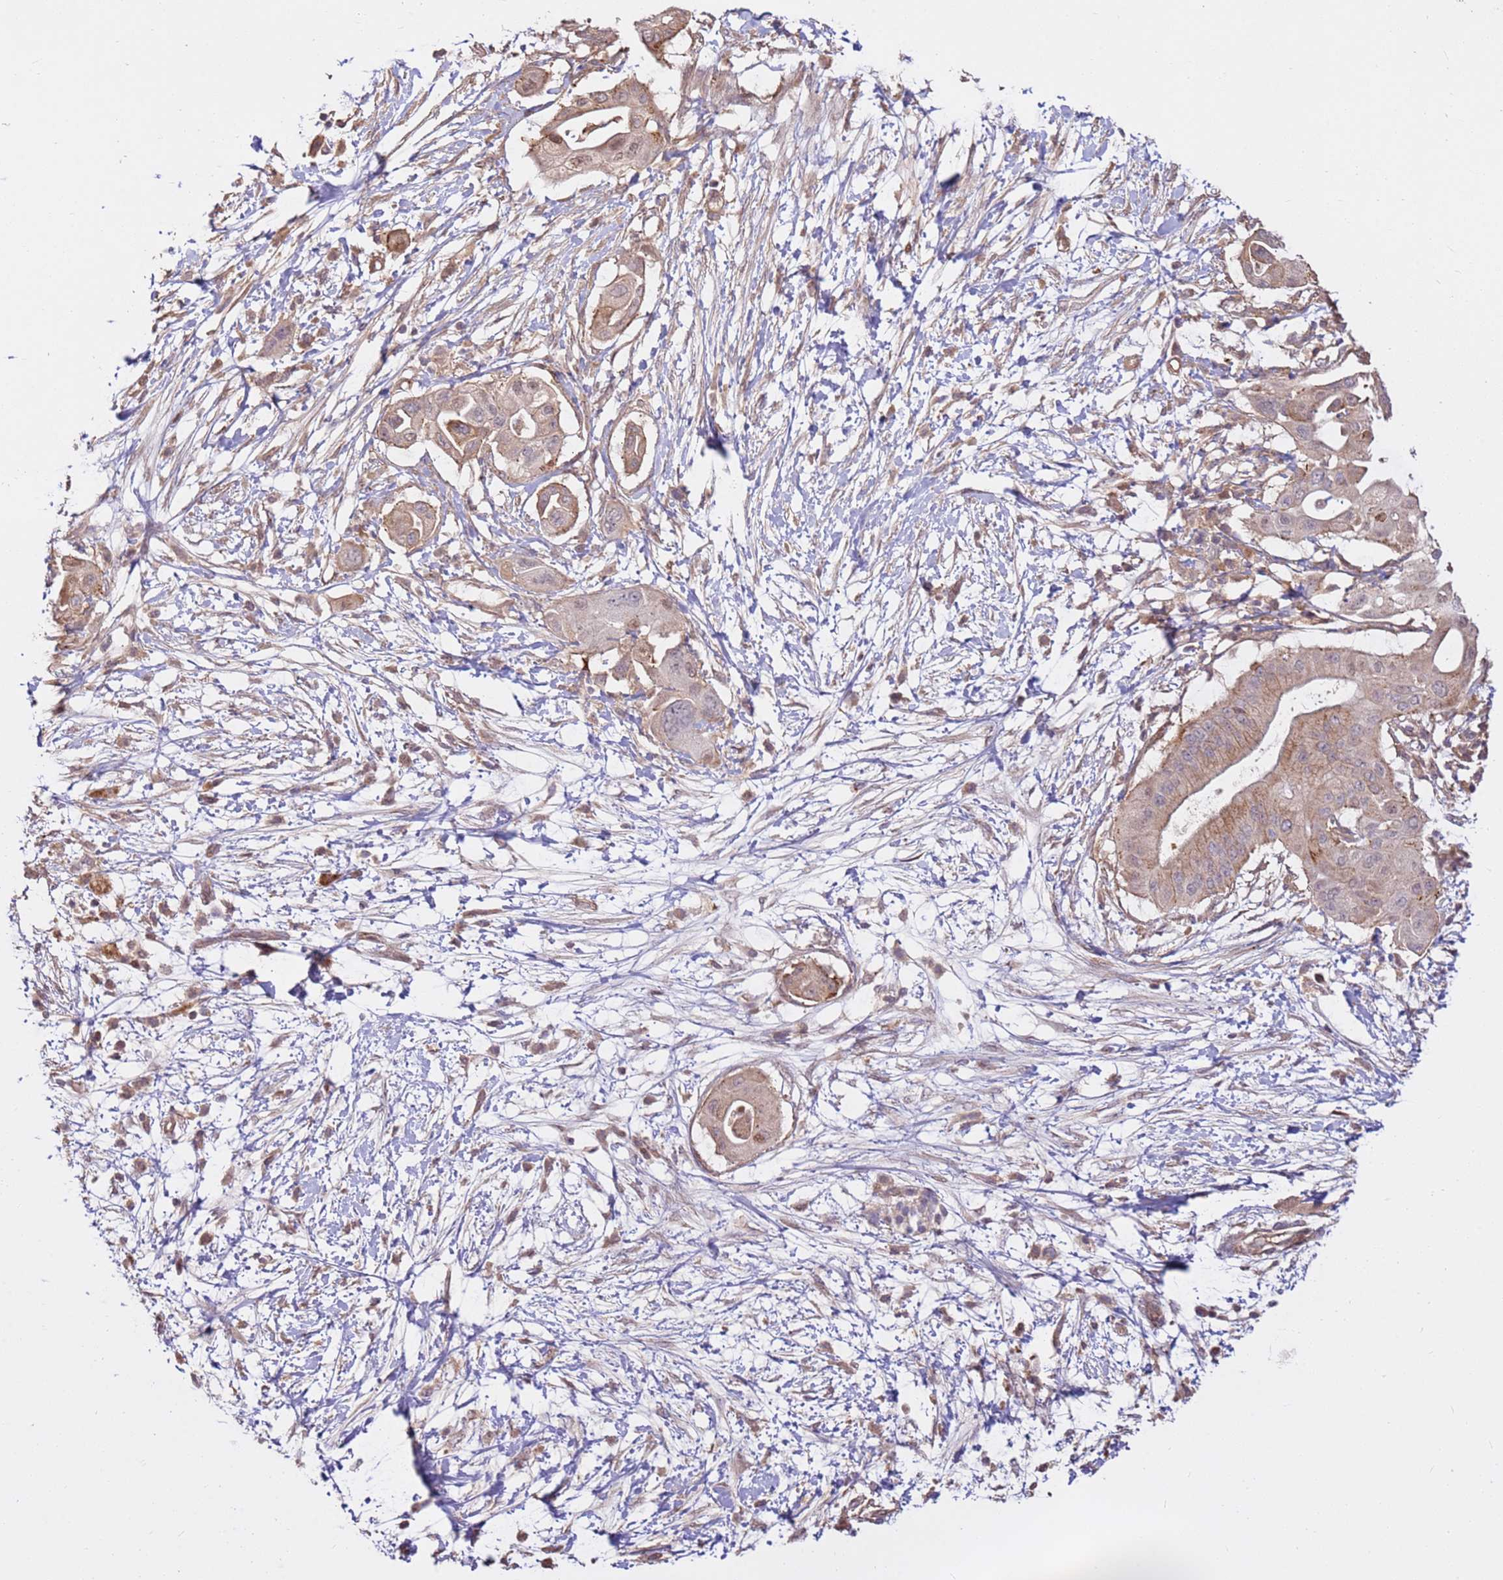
{"staining": {"intensity": "weak", "quantity": ">75%", "location": "cytoplasmic/membranous,nuclear"}, "tissue": "pancreatic cancer", "cell_type": "Tumor cells", "image_type": "cancer", "snomed": [{"axis": "morphology", "description": "Adenocarcinoma, NOS"}, {"axis": "topography", "description": "Pancreas"}], "caption": "Protein positivity by IHC reveals weak cytoplasmic/membranous and nuclear positivity in approximately >75% of tumor cells in pancreatic cancer (adenocarcinoma).", "gene": "CCDC112", "patient": {"sex": "male", "age": 68}}